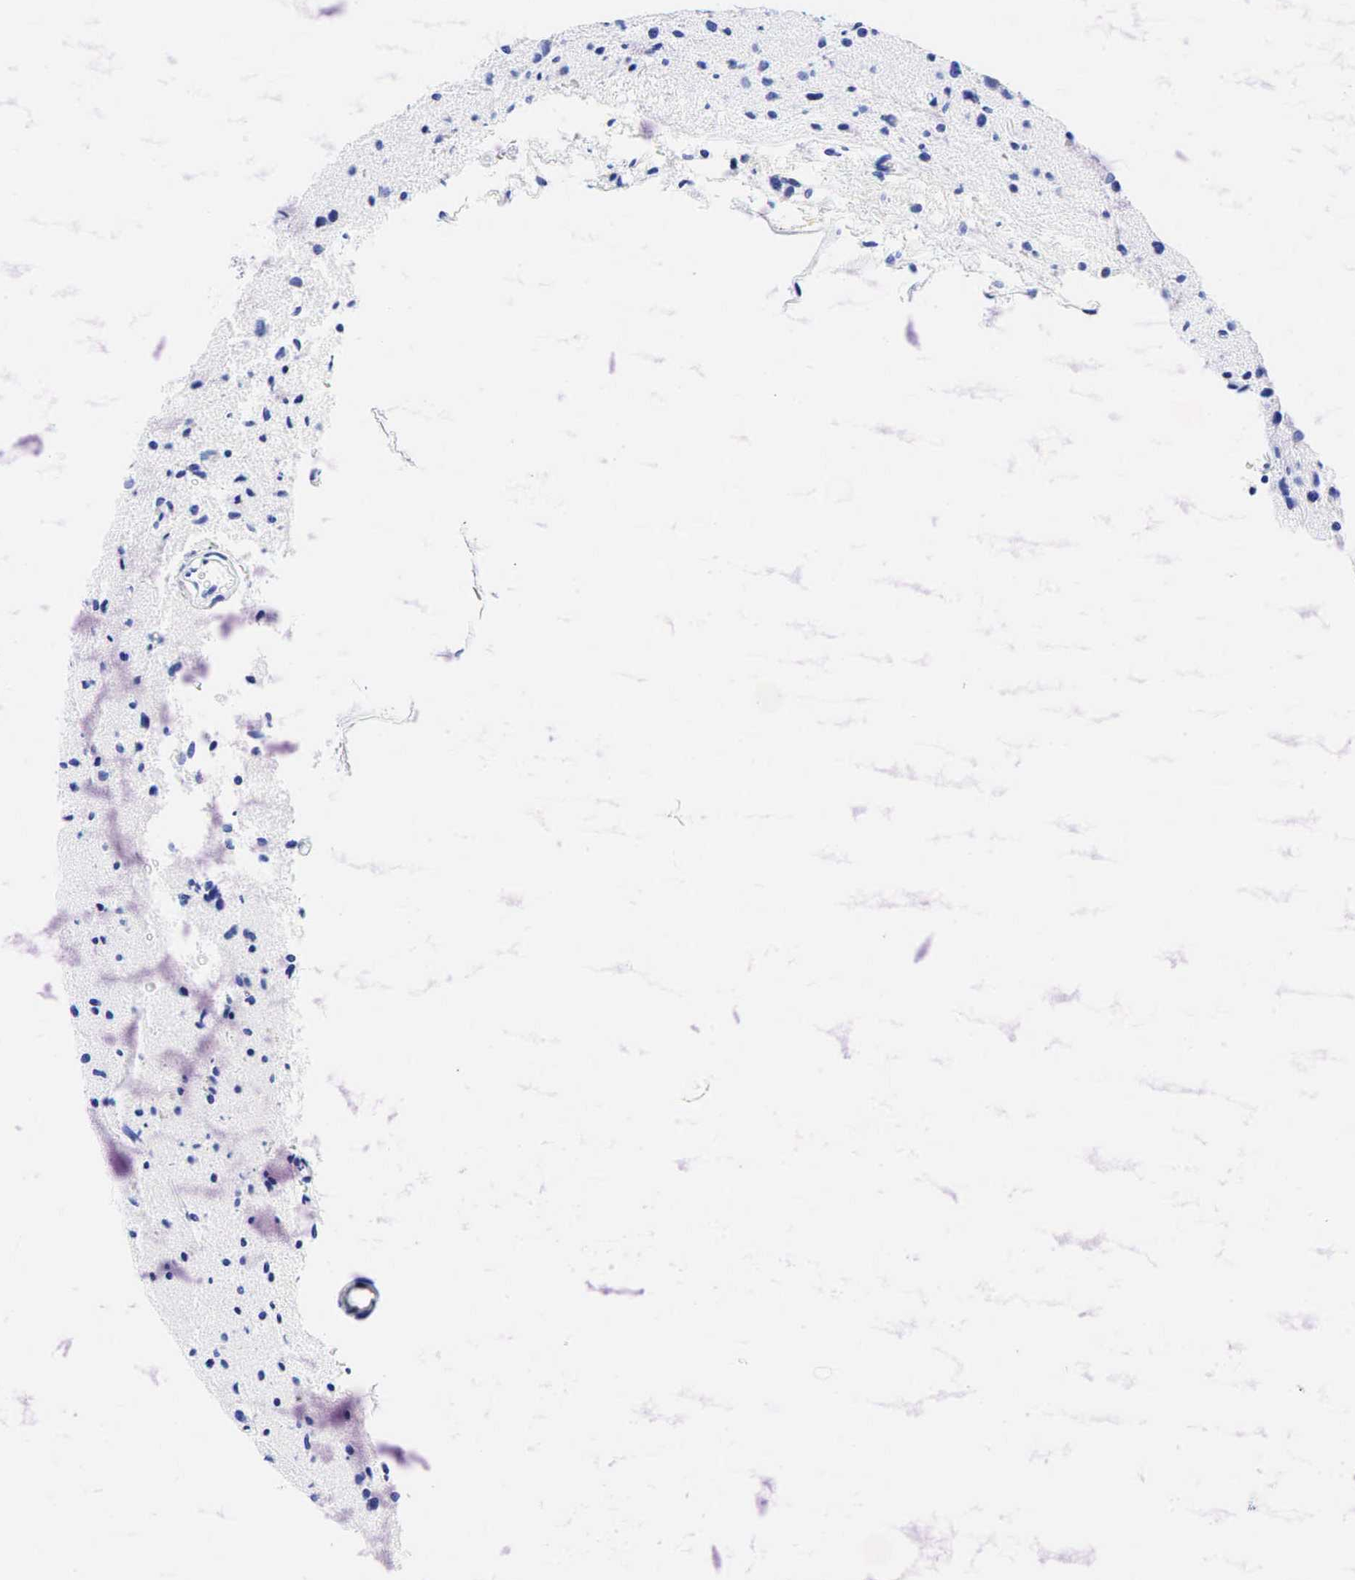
{"staining": {"intensity": "negative", "quantity": "none", "location": "none"}, "tissue": "glioma", "cell_type": "Tumor cells", "image_type": "cancer", "snomed": [{"axis": "morphology", "description": "Glioma, malignant, Low grade"}, {"axis": "topography", "description": "Brain"}], "caption": "A high-resolution image shows IHC staining of glioma, which reveals no significant staining in tumor cells.", "gene": "FUT4", "patient": {"sex": "female", "age": 46}}